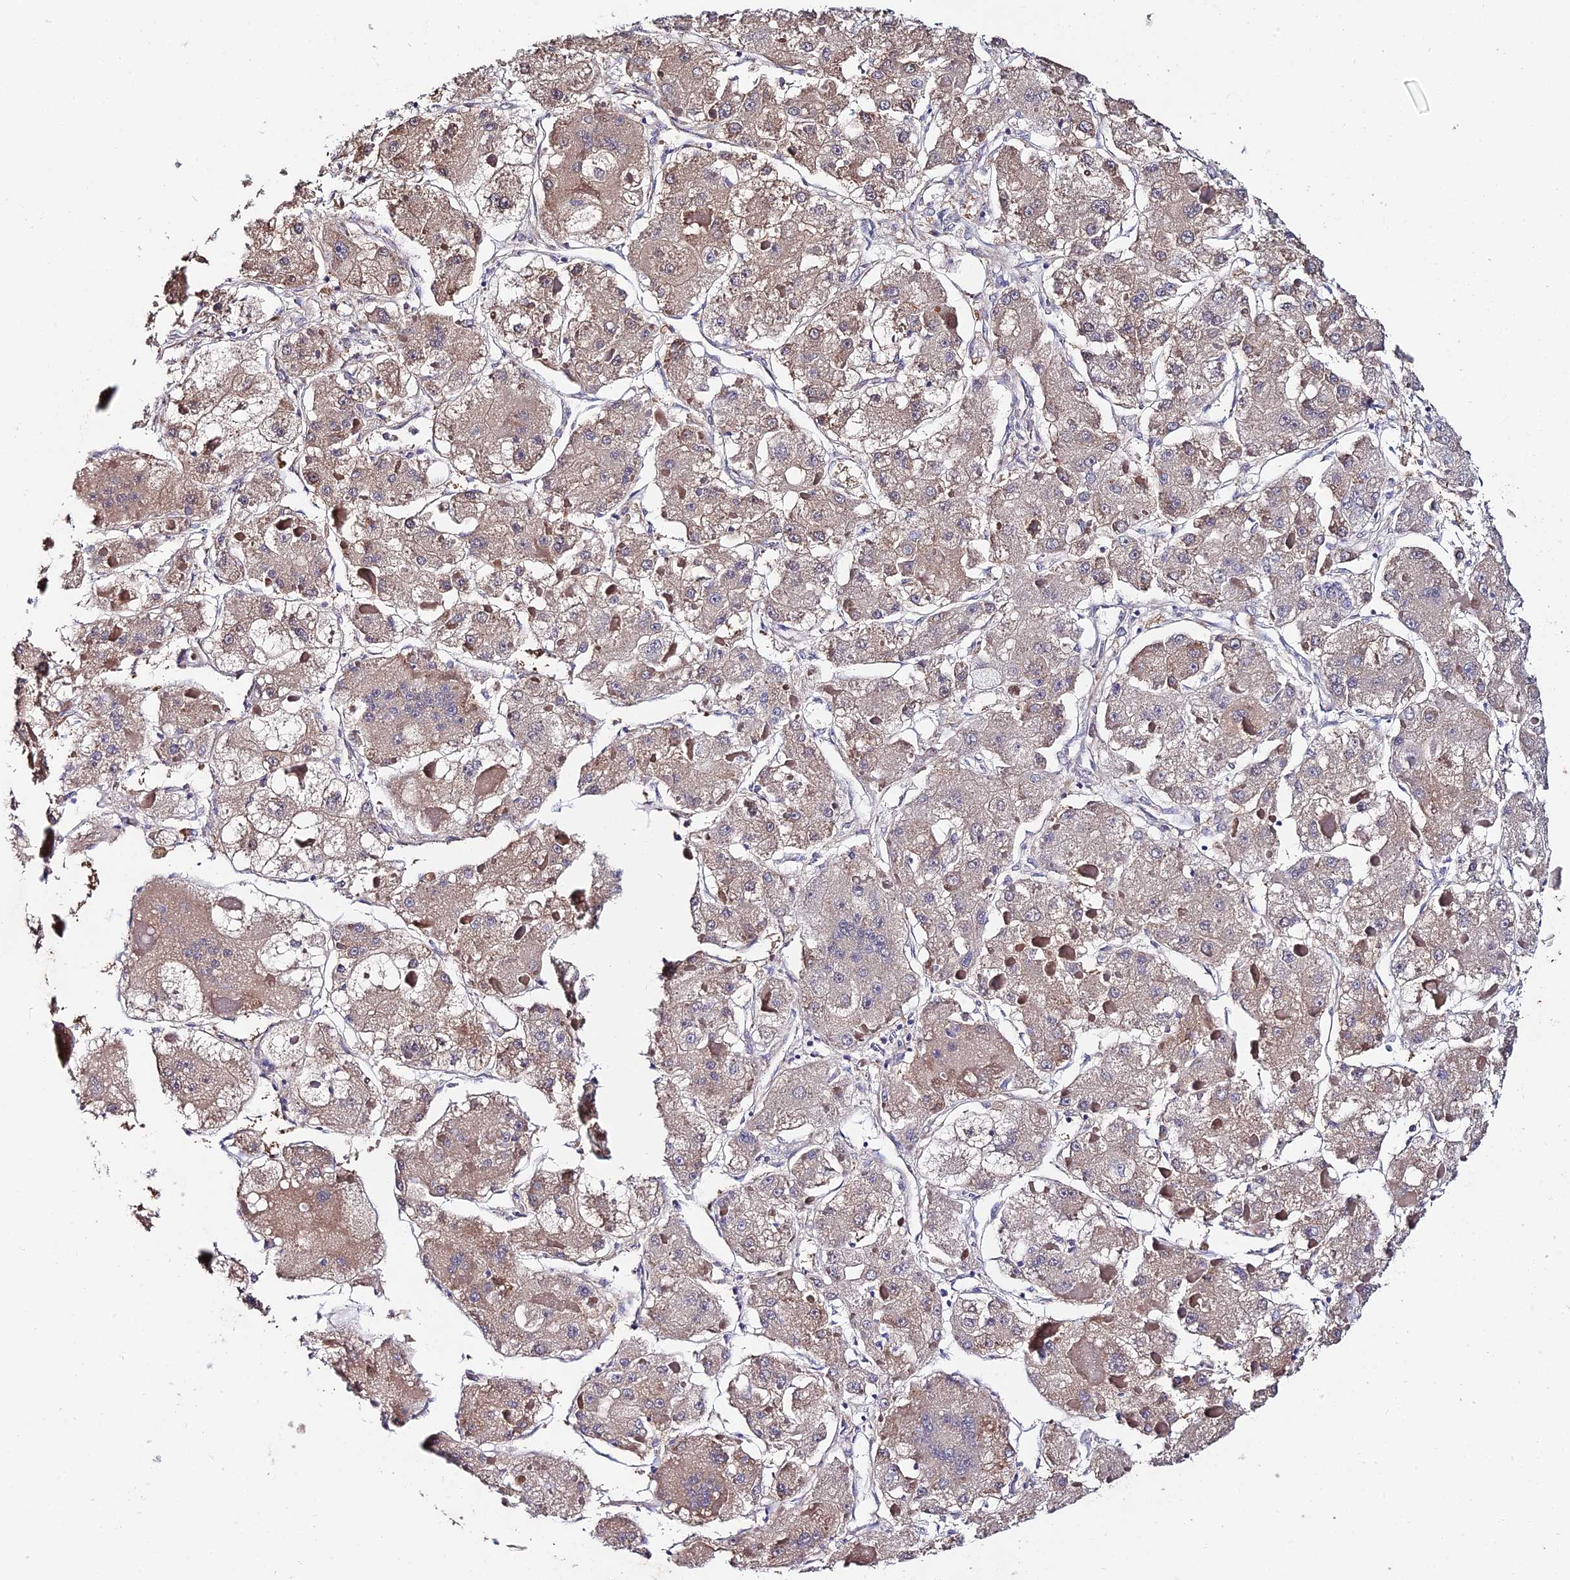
{"staining": {"intensity": "weak", "quantity": ">75%", "location": "cytoplasmic/membranous"}, "tissue": "liver cancer", "cell_type": "Tumor cells", "image_type": "cancer", "snomed": [{"axis": "morphology", "description": "Carcinoma, Hepatocellular, NOS"}, {"axis": "topography", "description": "Liver"}], "caption": "Approximately >75% of tumor cells in human liver cancer (hepatocellular carcinoma) display weak cytoplasmic/membranous protein staining as visualized by brown immunohistochemical staining.", "gene": "INPP4A", "patient": {"sex": "female", "age": 73}}